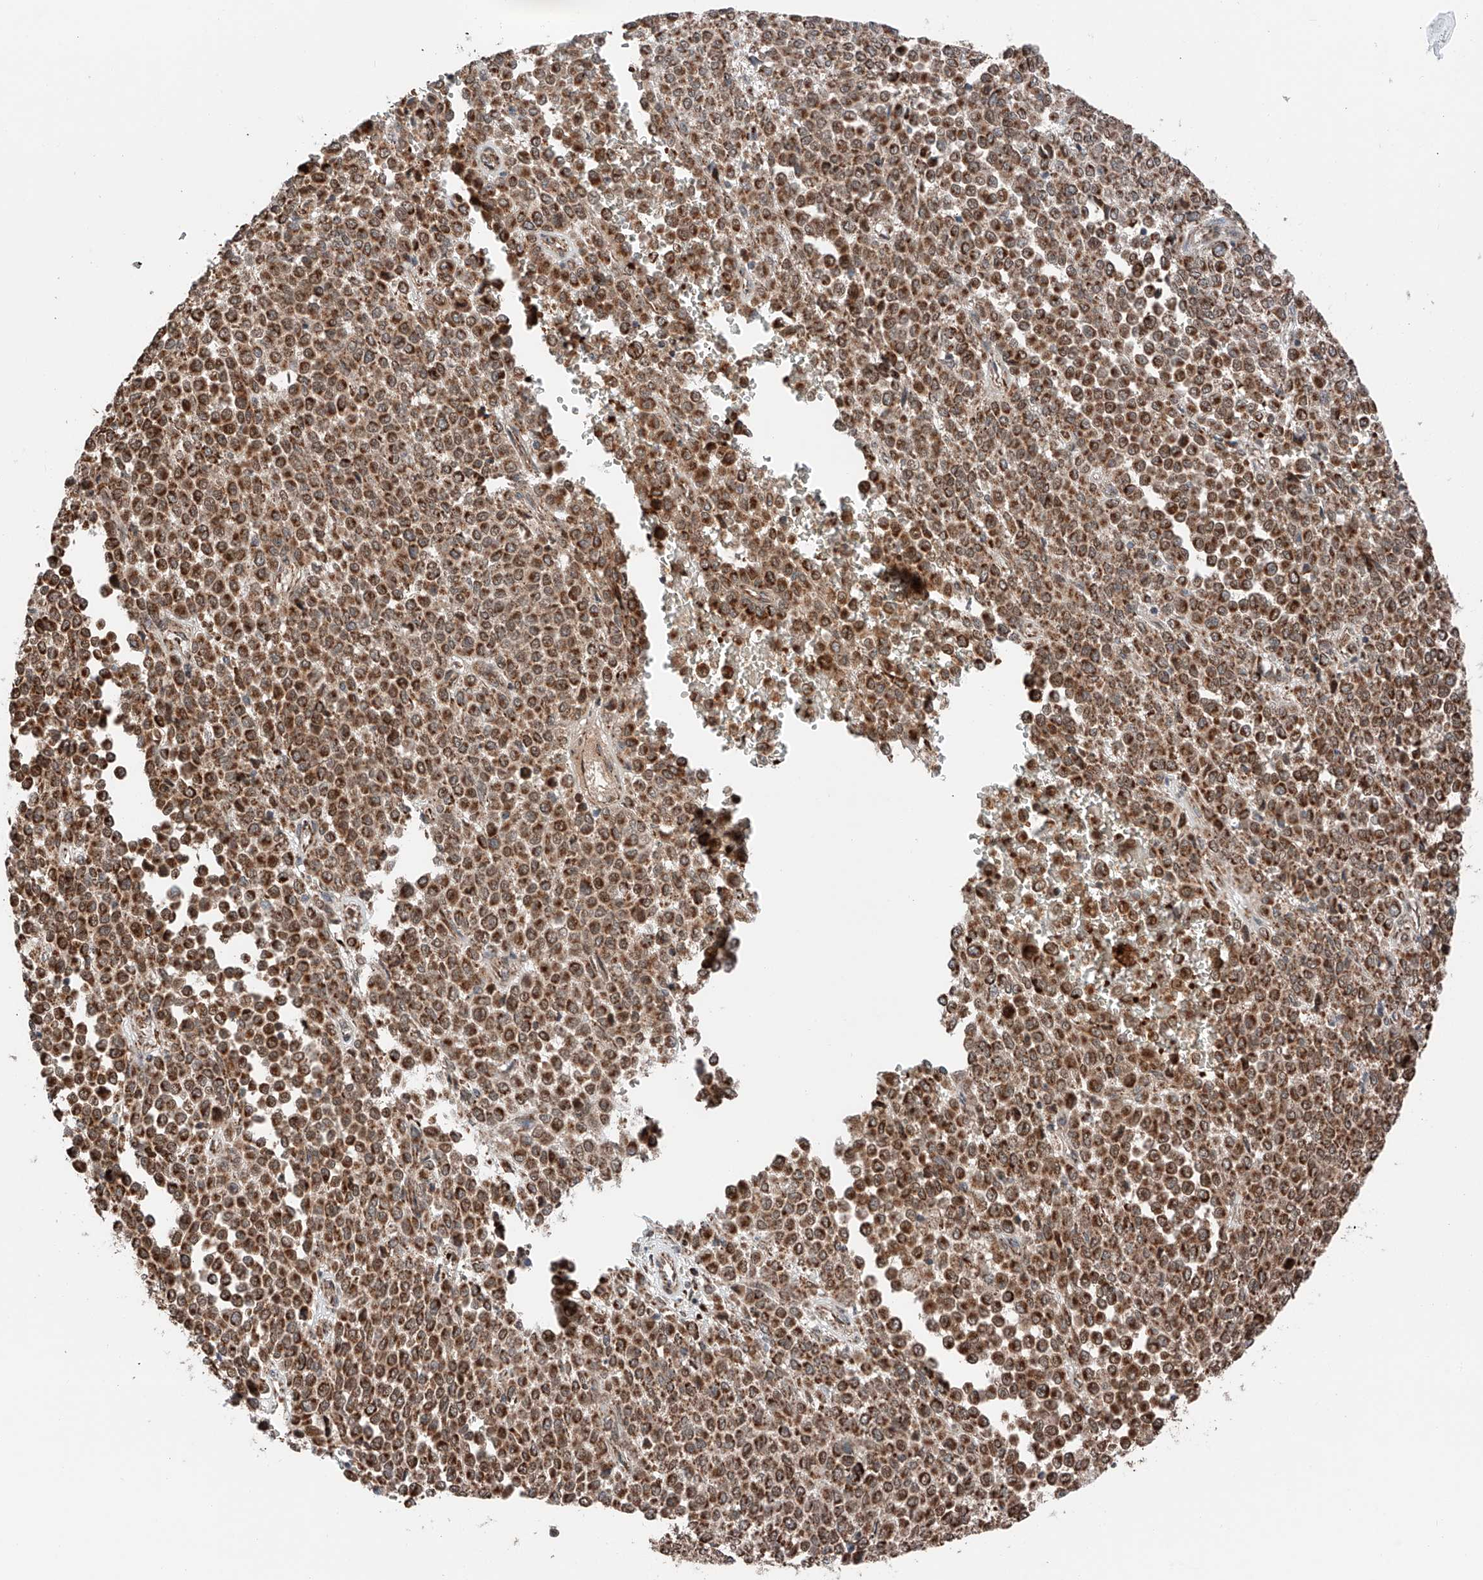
{"staining": {"intensity": "strong", "quantity": ">75%", "location": "cytoplasmic/membranous"}, "tissue": "melanoma", "cell_type": "Tumor cells", "image_type": "cancer", "snomed": [{"axis": "morphology", "description": "Malignant melanoma, Metastatic site"}, {"axis": "topography", "description": "Pancreas"}], "caption": "Malignant melanoma (metastatic site) tissue exhibits strong cytoplasmic/membranous staining in approximately >75% of tumor cells (brown staining indicates protein expression, while blue staining denotes nuclei).", "gene": "ZSCAN29", "patient": {"sex": "female", "age": 30}}